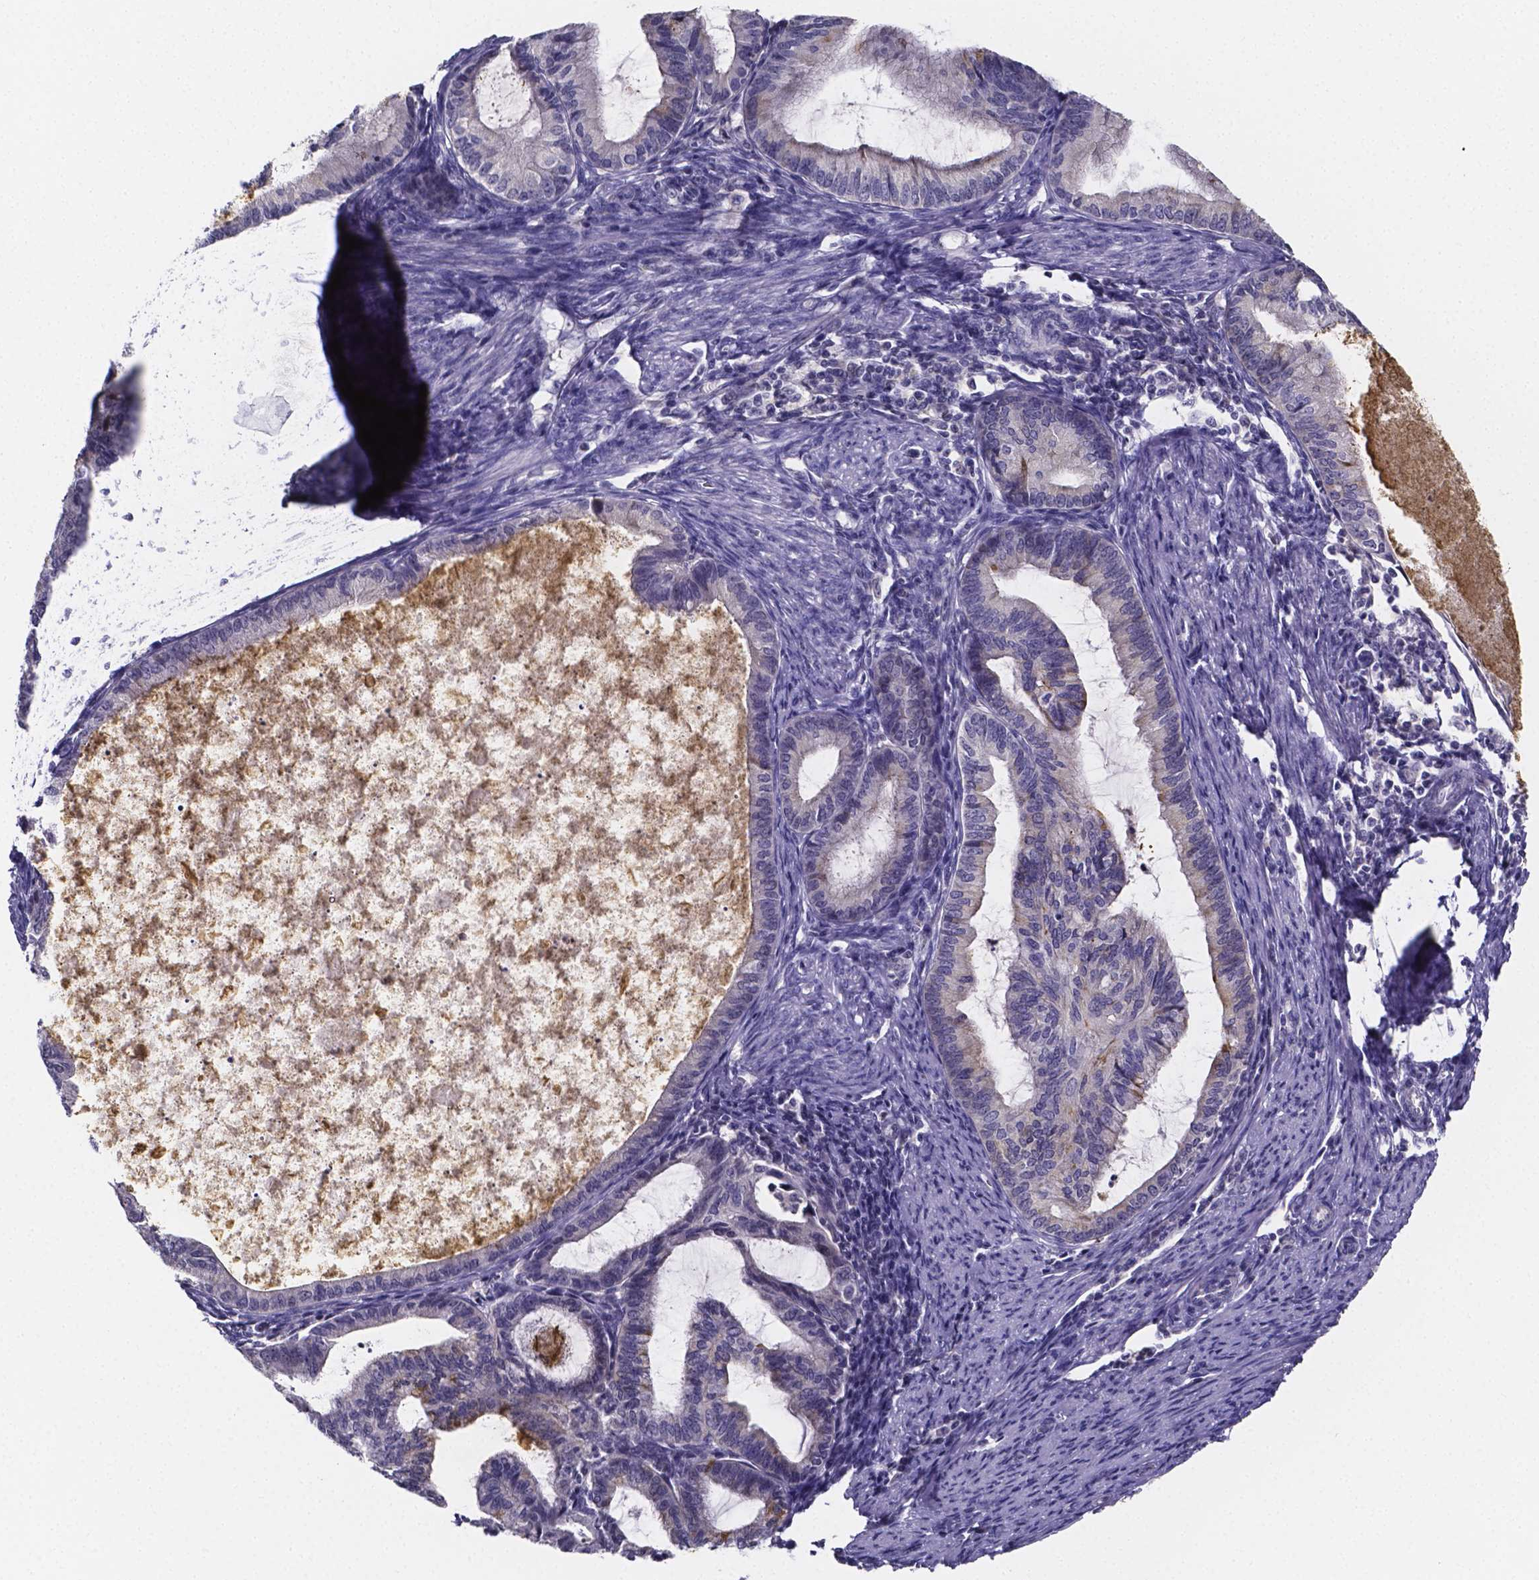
{"staining": {"intensity": "negative", "quantity": "none", "location": "none"}, "tissue": "endometrial cancer", "cell_type": "Tumor cells", "image_type": "cancer", "snomed": [{"axis": "morphology", "description": "Adenocarcinoma, NOS"}, {"axis": "topography", "description": "Endometrium"}], "caption": "This is a photomicrograph of IHC staining of adenocarcinoma (endometrial), which shows no expression in tumor cells.", "gene": "IZUMO1", "patient": {"sex": "female", "age": 86}}